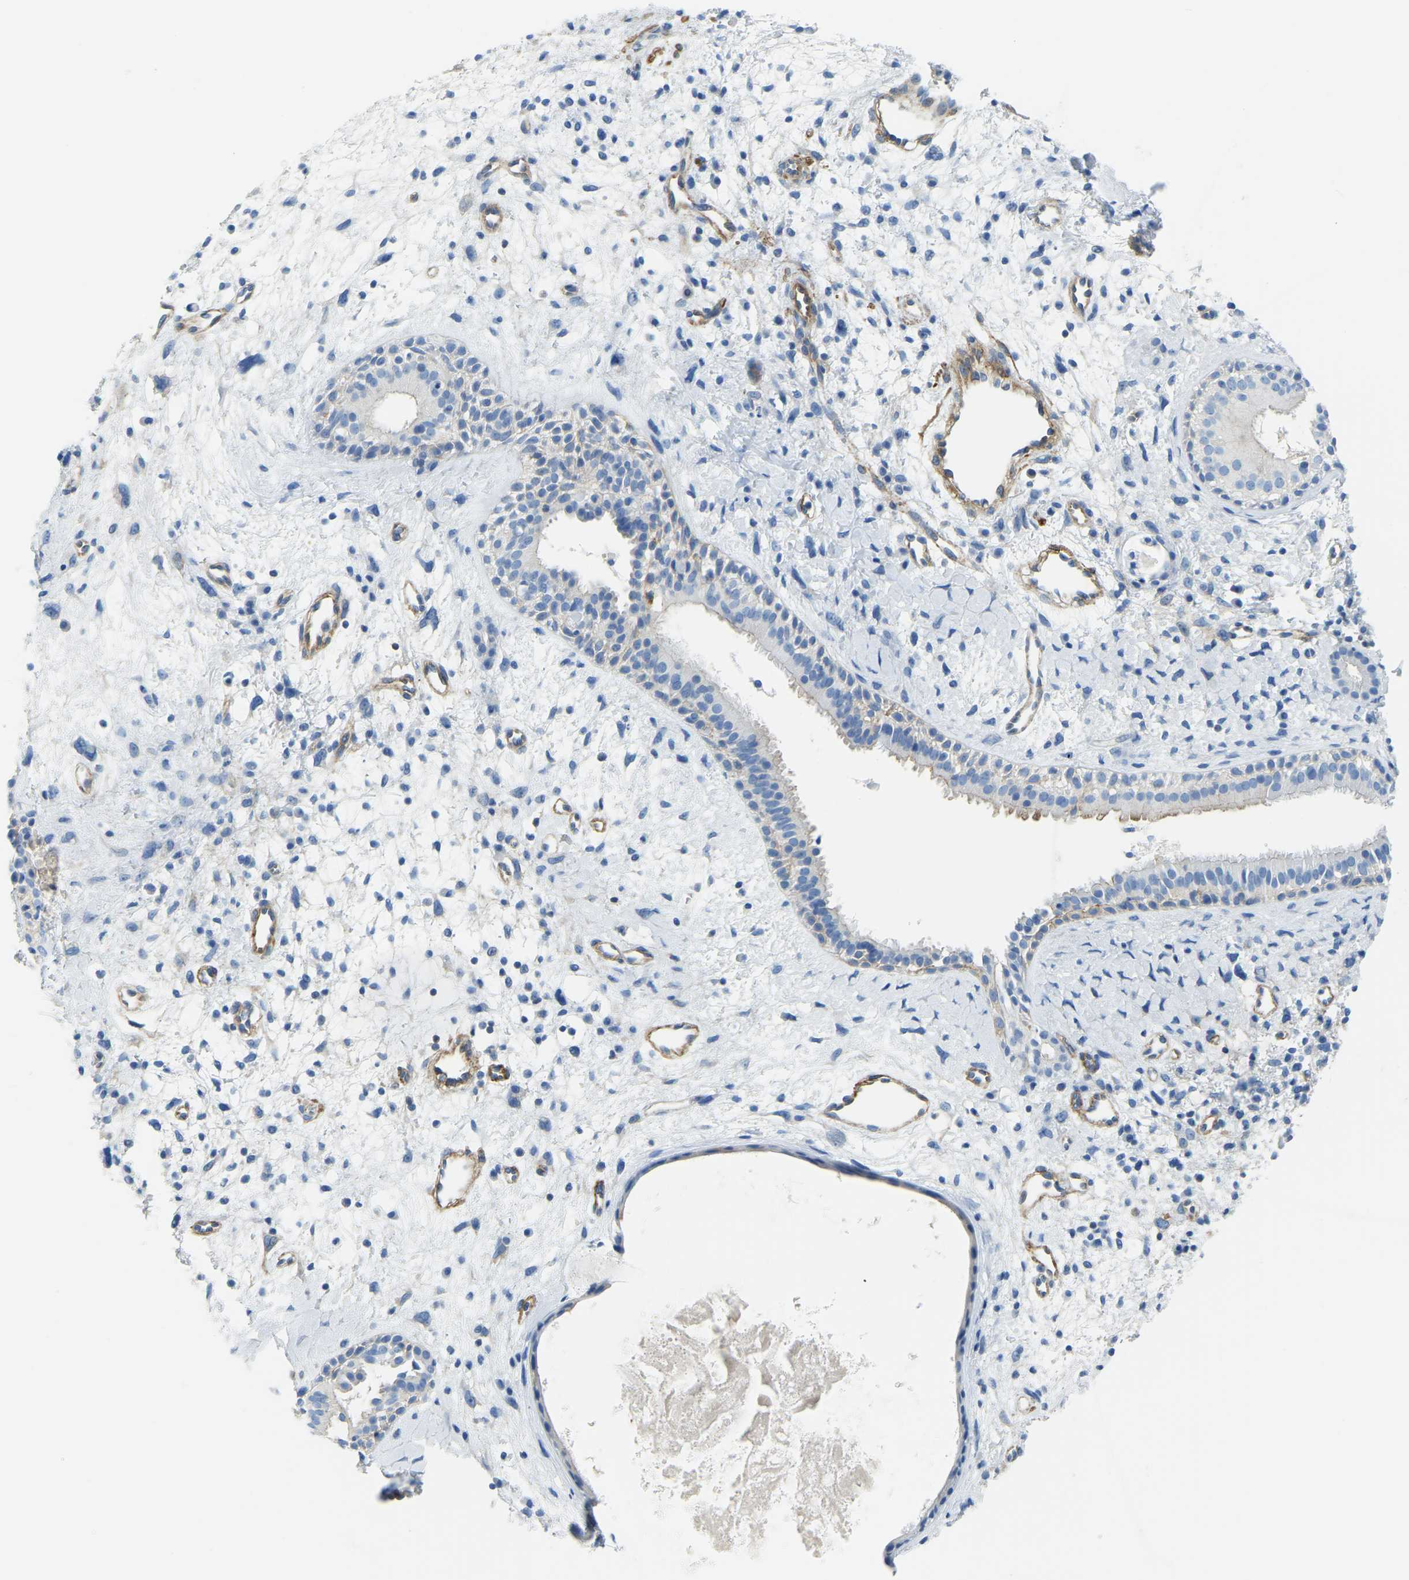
{"staining": {"intensity": "negative", "quantity": "none", "location": "none"}, "tissue": "nasopharynx", "cell_type": "Respiratory epithelial cells", "image_type": "normal", "snomed": [{"axis": "morphology", "description": "Normal tissue, NOS"}, {"axis": "topography", "description": "Nasopharynx"}], "caption": "A micrograph of human nasopharynx is negative for staining in respiratory epithelial cells. The staining is performed using DAB (3,3'-diaminobenzidine) brown chromogen with nuclei counter-stained in using hematoxylin.", "gene": "MYL3", "patient": {"sex": "male", "age": 22}}